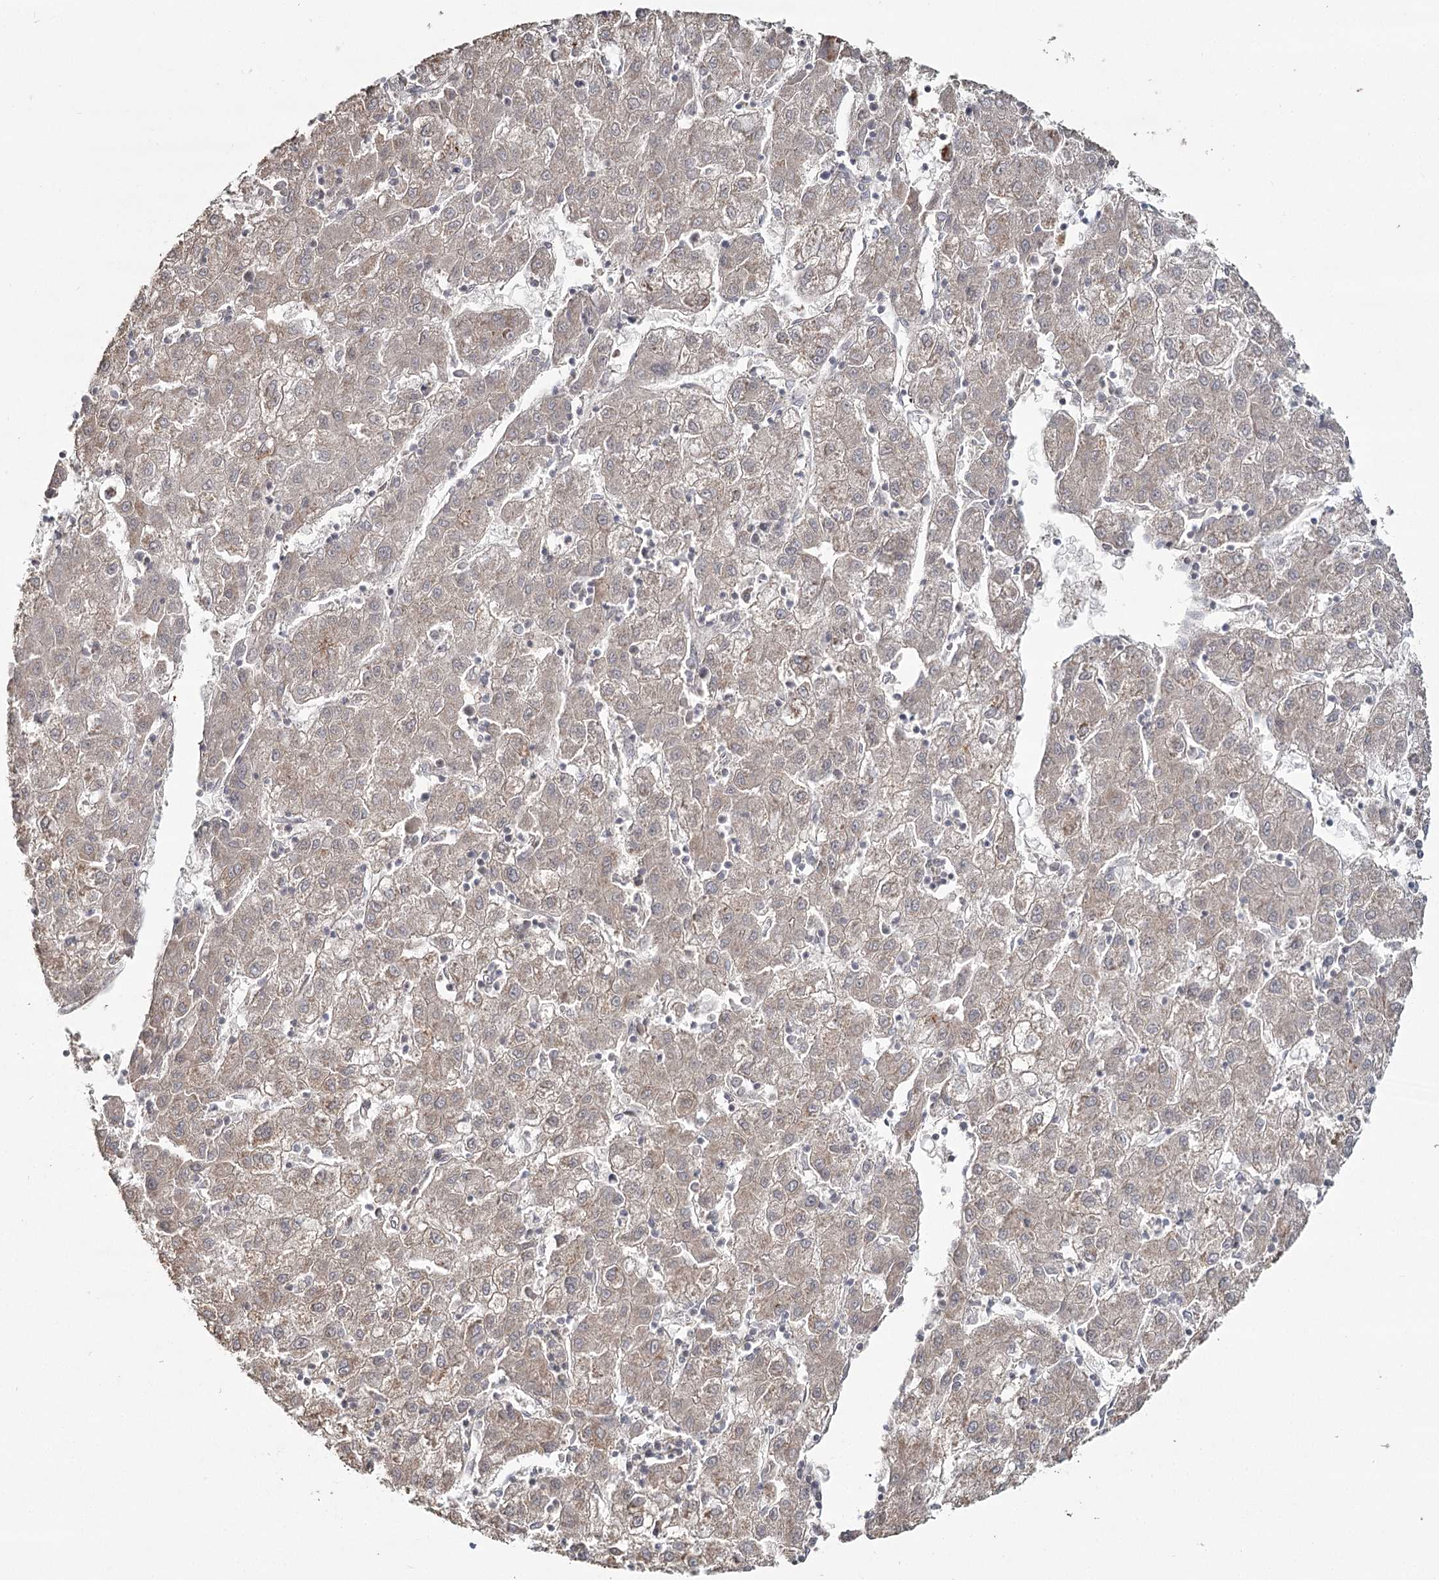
{"staining": {"intensity": "negative", "quantity": "none", "location": "none"}, "tissue": "liver cancer", "cell_type": "Tumor cells", "image_type": "cancer", "snomed": [{"axis": "morphology", "description": "Carcinoma, Hepatocellular, NOS"}, {"axis": "topography", "description": "Liver"}], "caption": "Immunohistochemical staining of human liver cancer demonstrates no significant staining in tumor cells.", "gene": "OTUD4", "patient": {"sex": "male", "age": 72}}